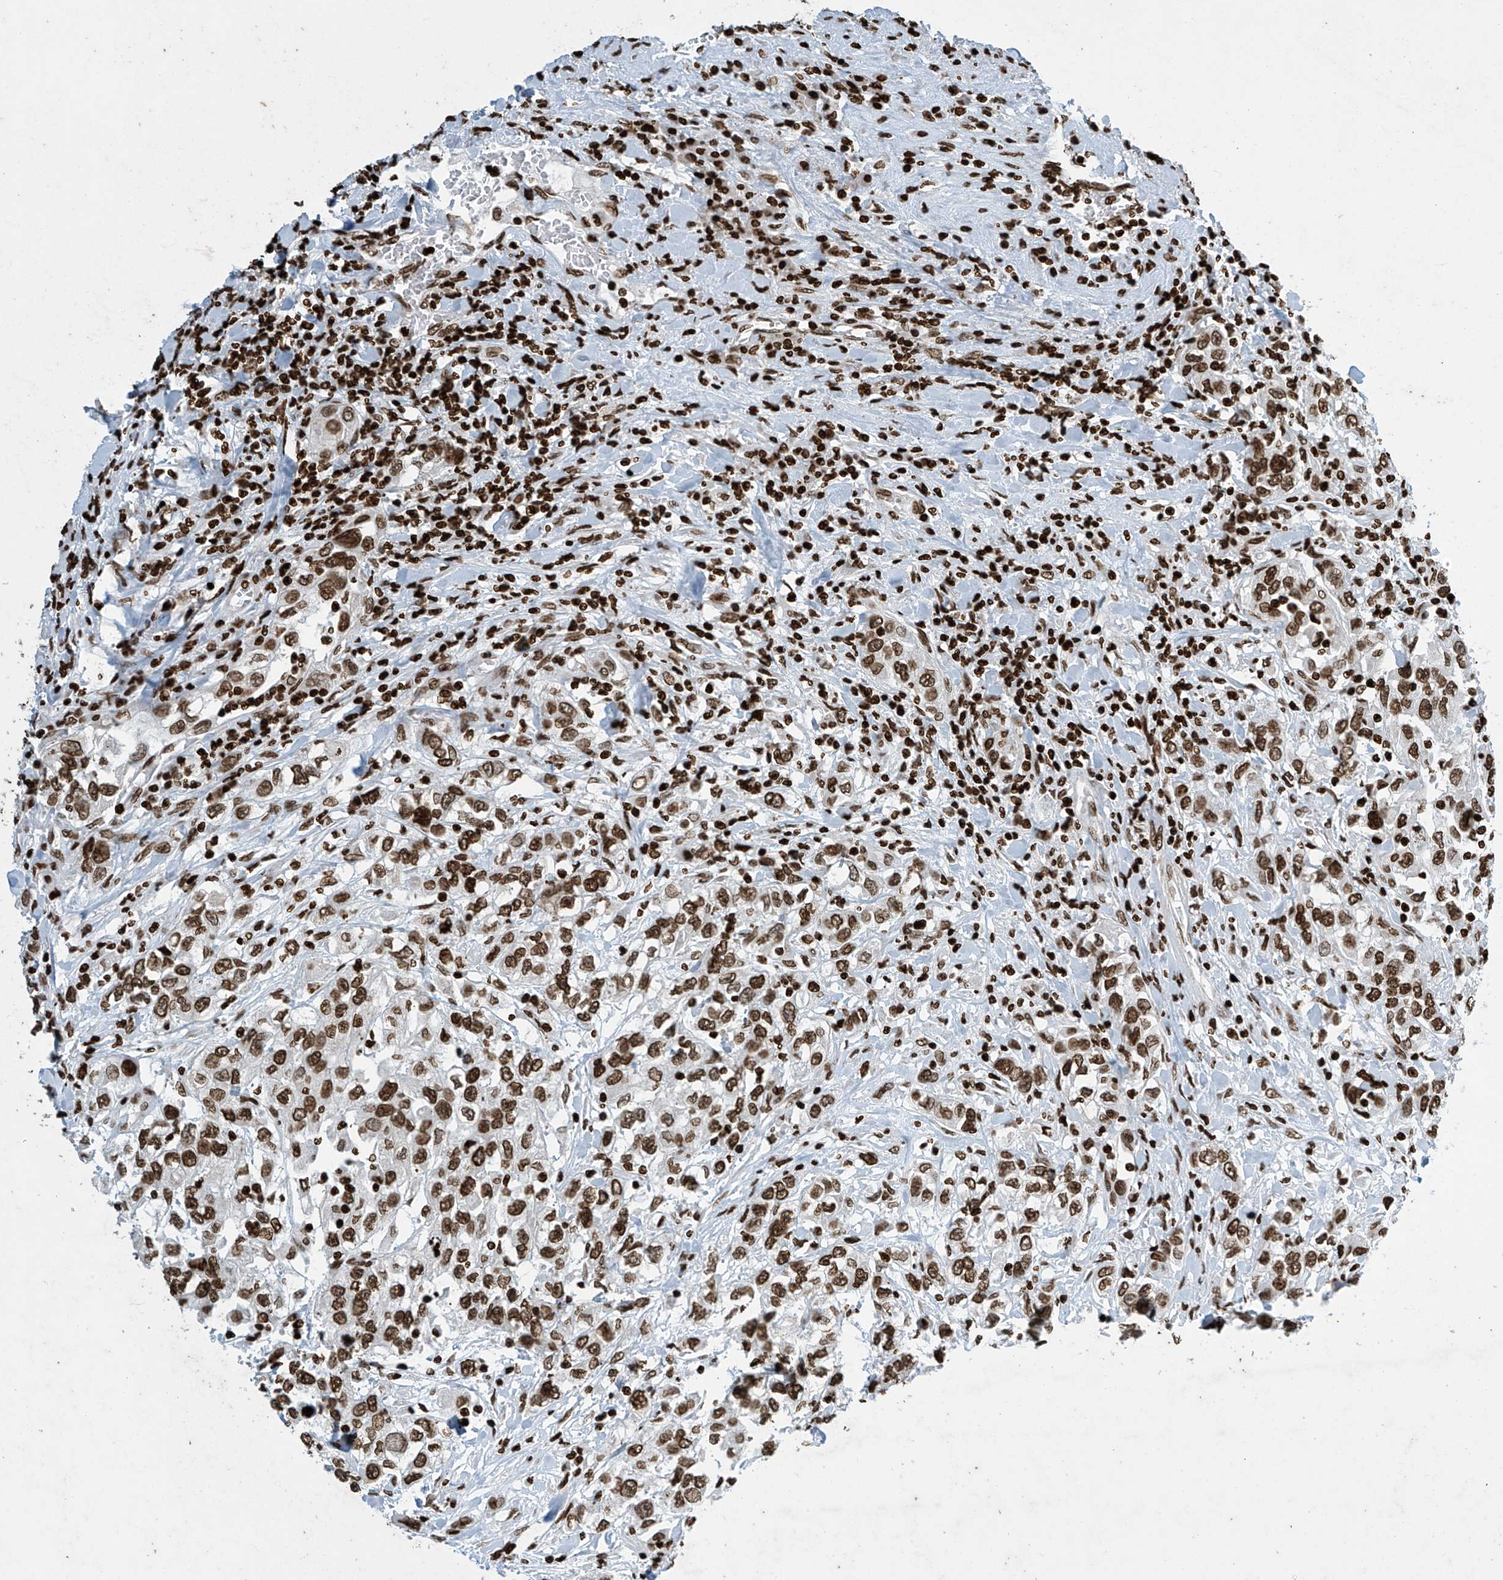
{"staining": {"intensity": "strong", "quantity": ">75%", "location": "nuclear"}, "tissue": "urothelial cancer", "cell_type": "Tumor cells", "image_type": "cancer", "snomed": [{"axis": "morphology", "description": "Urothelial carcinoma, High grade"}, {"axis": "topography", "description": "Urinary bladder"}], "caption": "Immunohistochemical staining of human urothelial carcinoma (high-grade) displays high levels of strong nuclear staining in about >75% of tumor cells.", "gene": "H4C16", "patient": {"sex": "female", "age": 80}}